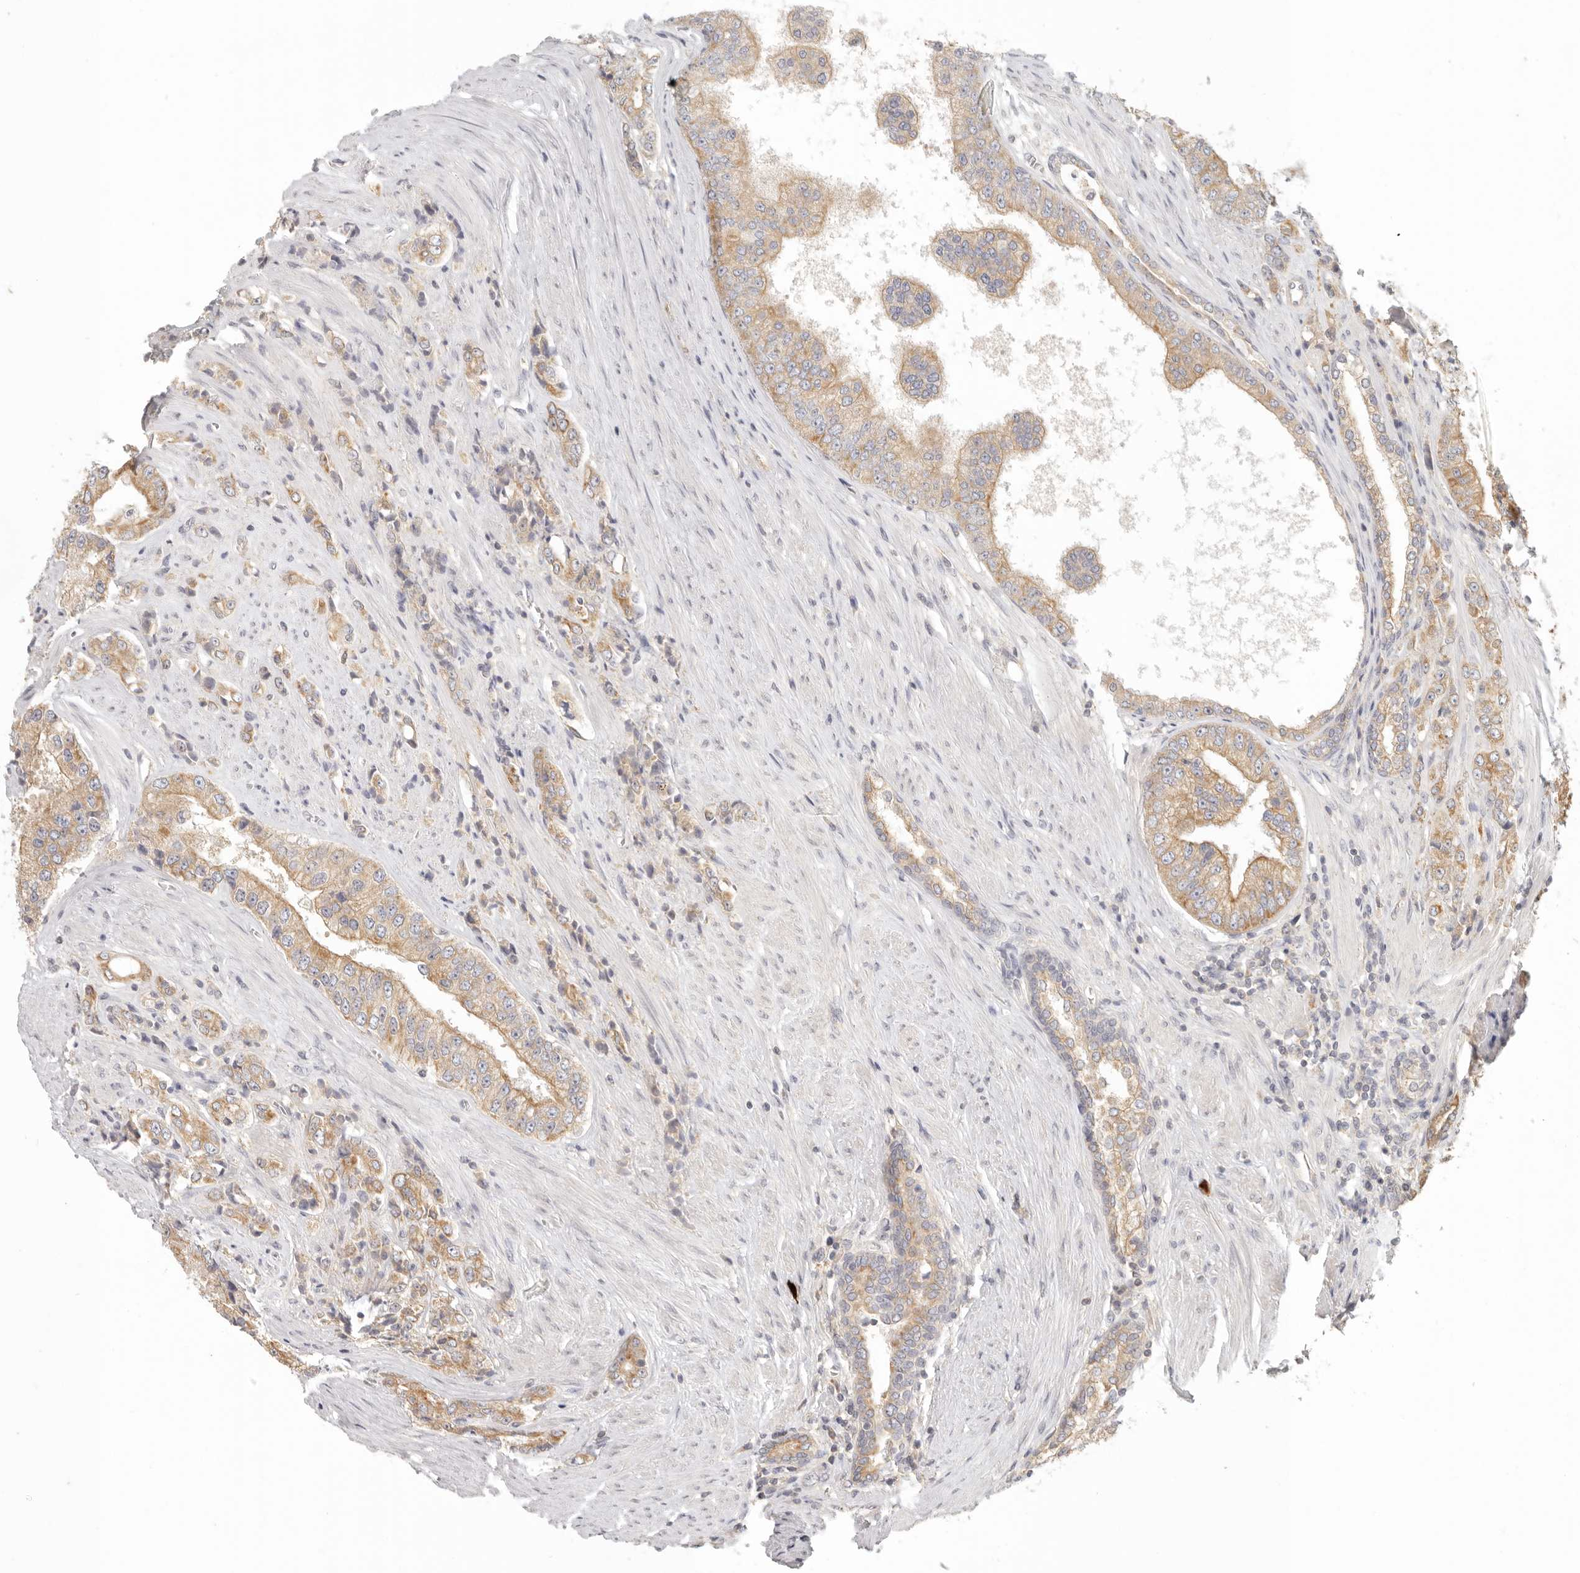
{"staining": {"intensity": "moderate", "quantity": ">75%", "location": "cytoplasmic/membranous"}, "tissue": "prostate cancer", "cell_type": "Tumor cells", "image_type": "cancer", "snomed": [{"axis": "morphology", "description": "Adenocarcinoma, High grade"}, {"axis": "topography", "description": "Prostate"}], "caption": "Prostate cancer stained for a protein (brown) shows moderate cytoplasmic/membranous positive positivity in about >75% of tumor cells.", "gene": "AHDC1", "patient": {"sex": "male", "age": 61}}